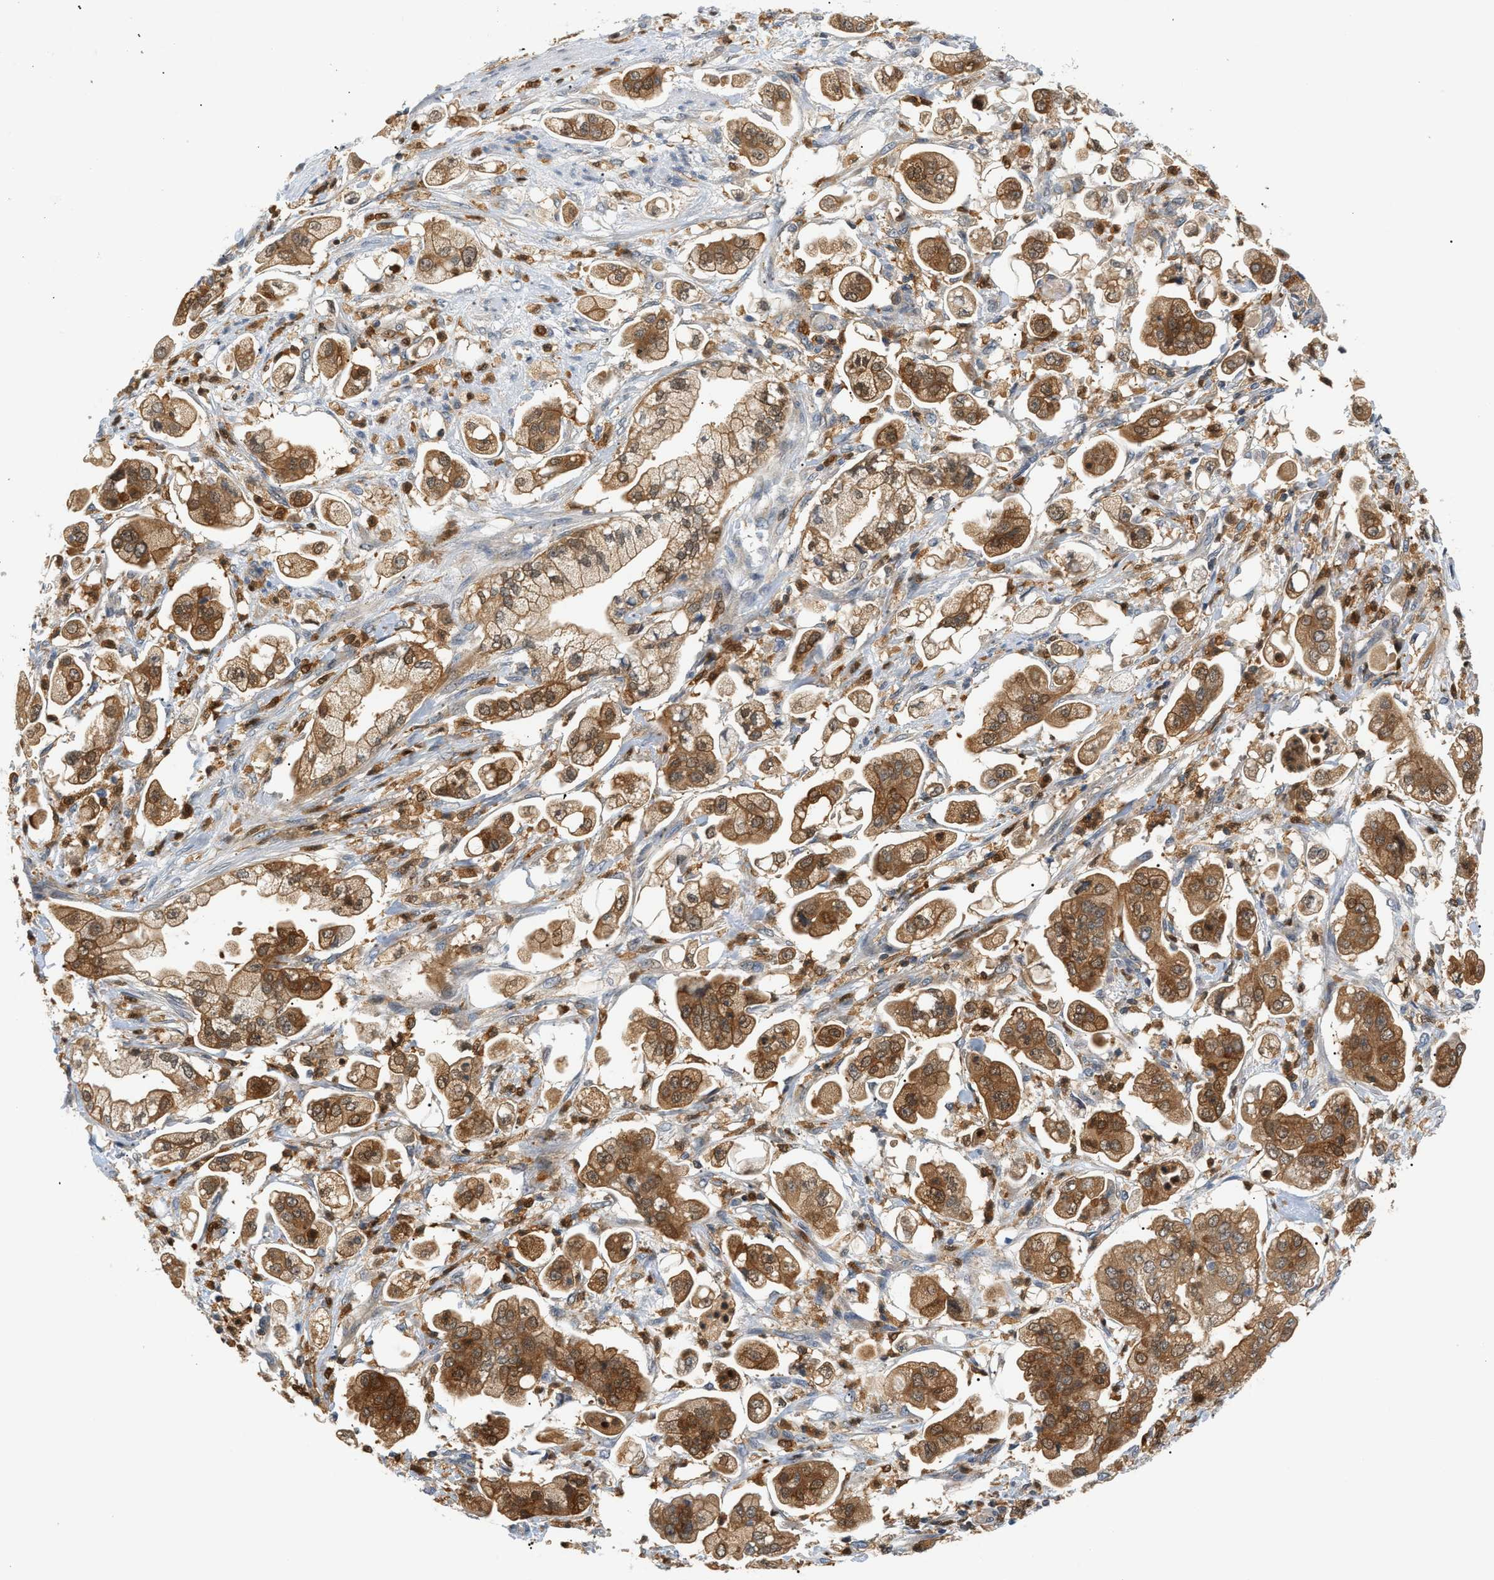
{"staining": {"intensity": "moderate", "quantity": ">75%", "location": "cytoplasmic/membranous"}, "tissue": "stomach cancer", "cell_type": "Tumor cells", "image_type": "cancer", "snomed": [{"axis": "morphology", "description": "Adenocarcinoma, NOS"}, {"axis": "topography", "description": "Stomach"}], "caption": "Immunohistochemistry (DAB) staining of human adenocarcinoma (stomach) reveals moderate cytoplasmic/membranous protein staining in approximately >75% of tumor cells.", "gene": "PYCARD", "patient": {"sex": "male", "age": 62}}